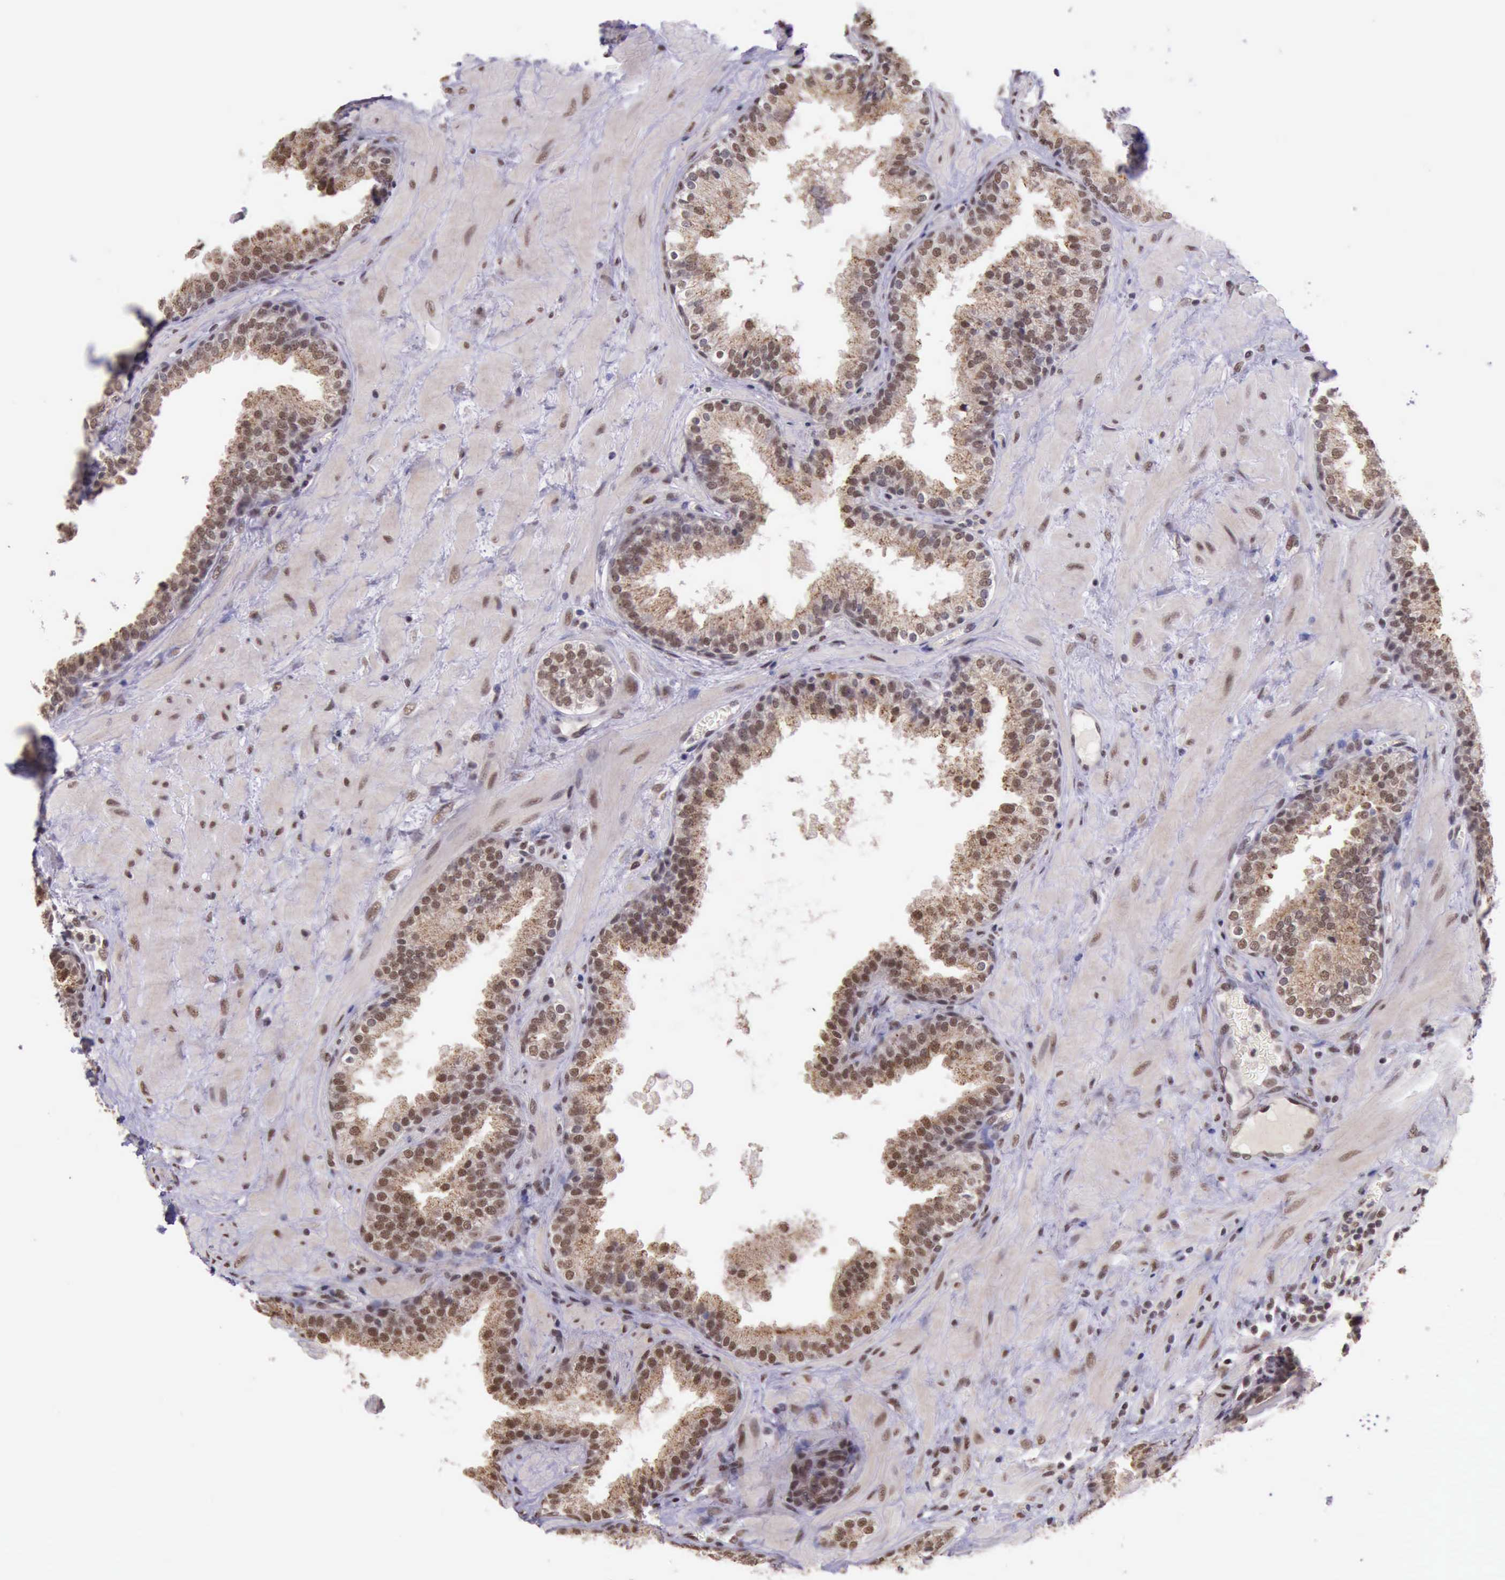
{"staining": {"intensity": "moderate", "quantity": ">75%", "location": "nuclear"}, "tissue": "prostate", "cell_type": "Glandular cells", "image_type": "normal", "snomed": [{"axis": "morphology", "description": "Normal tissue, NOS"}, {"axis": "topography", "description": "Prostate"}], "caption": "The histopathology image shows a brown stain indicating the presence of a protein in the nuclear of glandular cells in prostate.", "gene": "PRPF39", "patient": {"sex": "male", "age": 51}}